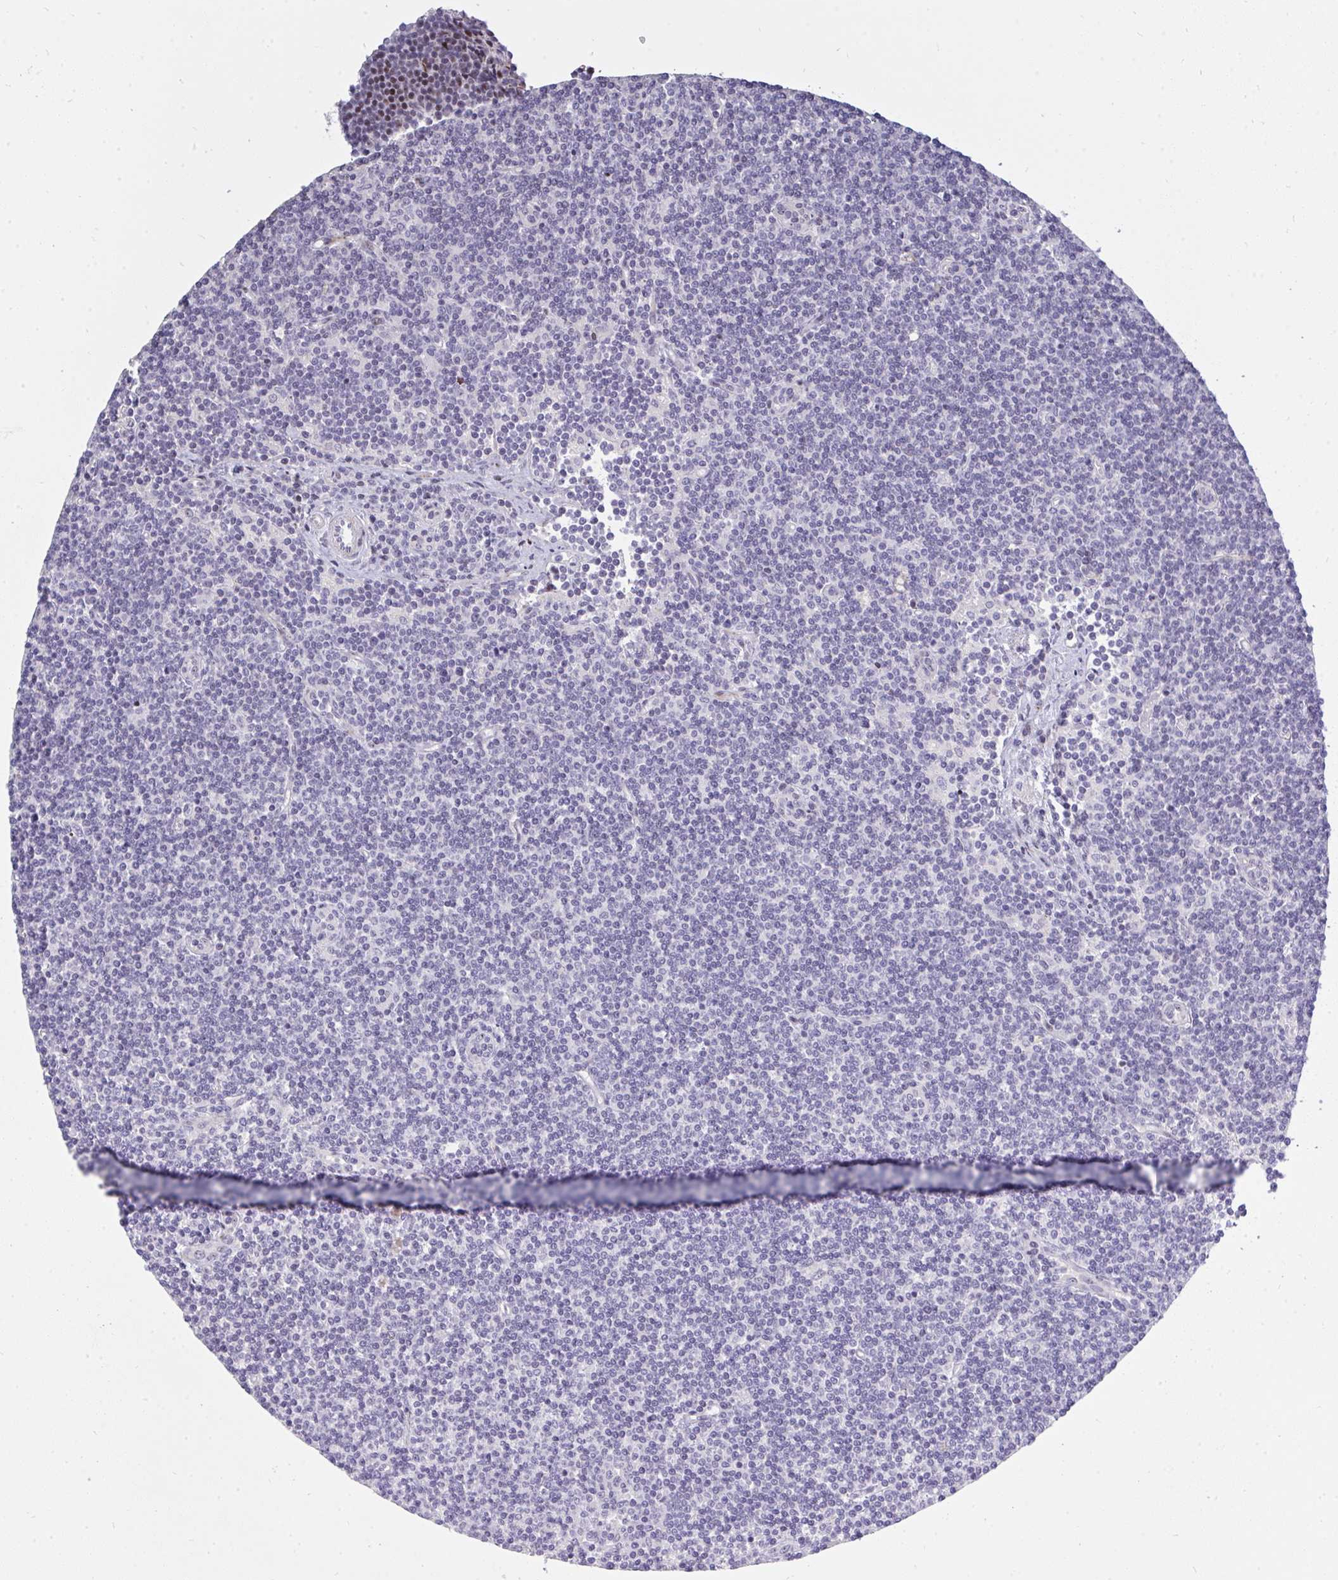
{"staining": {"intensity": "negative", "quantity": "none", "location": "none"}, "tissue": "lymphoma", "cell_type": "Tumor cells", "image_type": "cancer", "snomed": [{"axis": "morphology", "description": "Malignant lymphoma, non-Hodgkin's type, Low grade"}, {"axis": "topography", "description": "Lymph node"}], "caption": "DAB (3,3'-diaminobenzidine) immunohistochemical staining of malignant lymphoma, non-Hodgkin's type (low-grade) exhibits no significant staining in tumor cells.", "gene": "PLPPR3", "patient": {"sex": "female", "age": 73}}